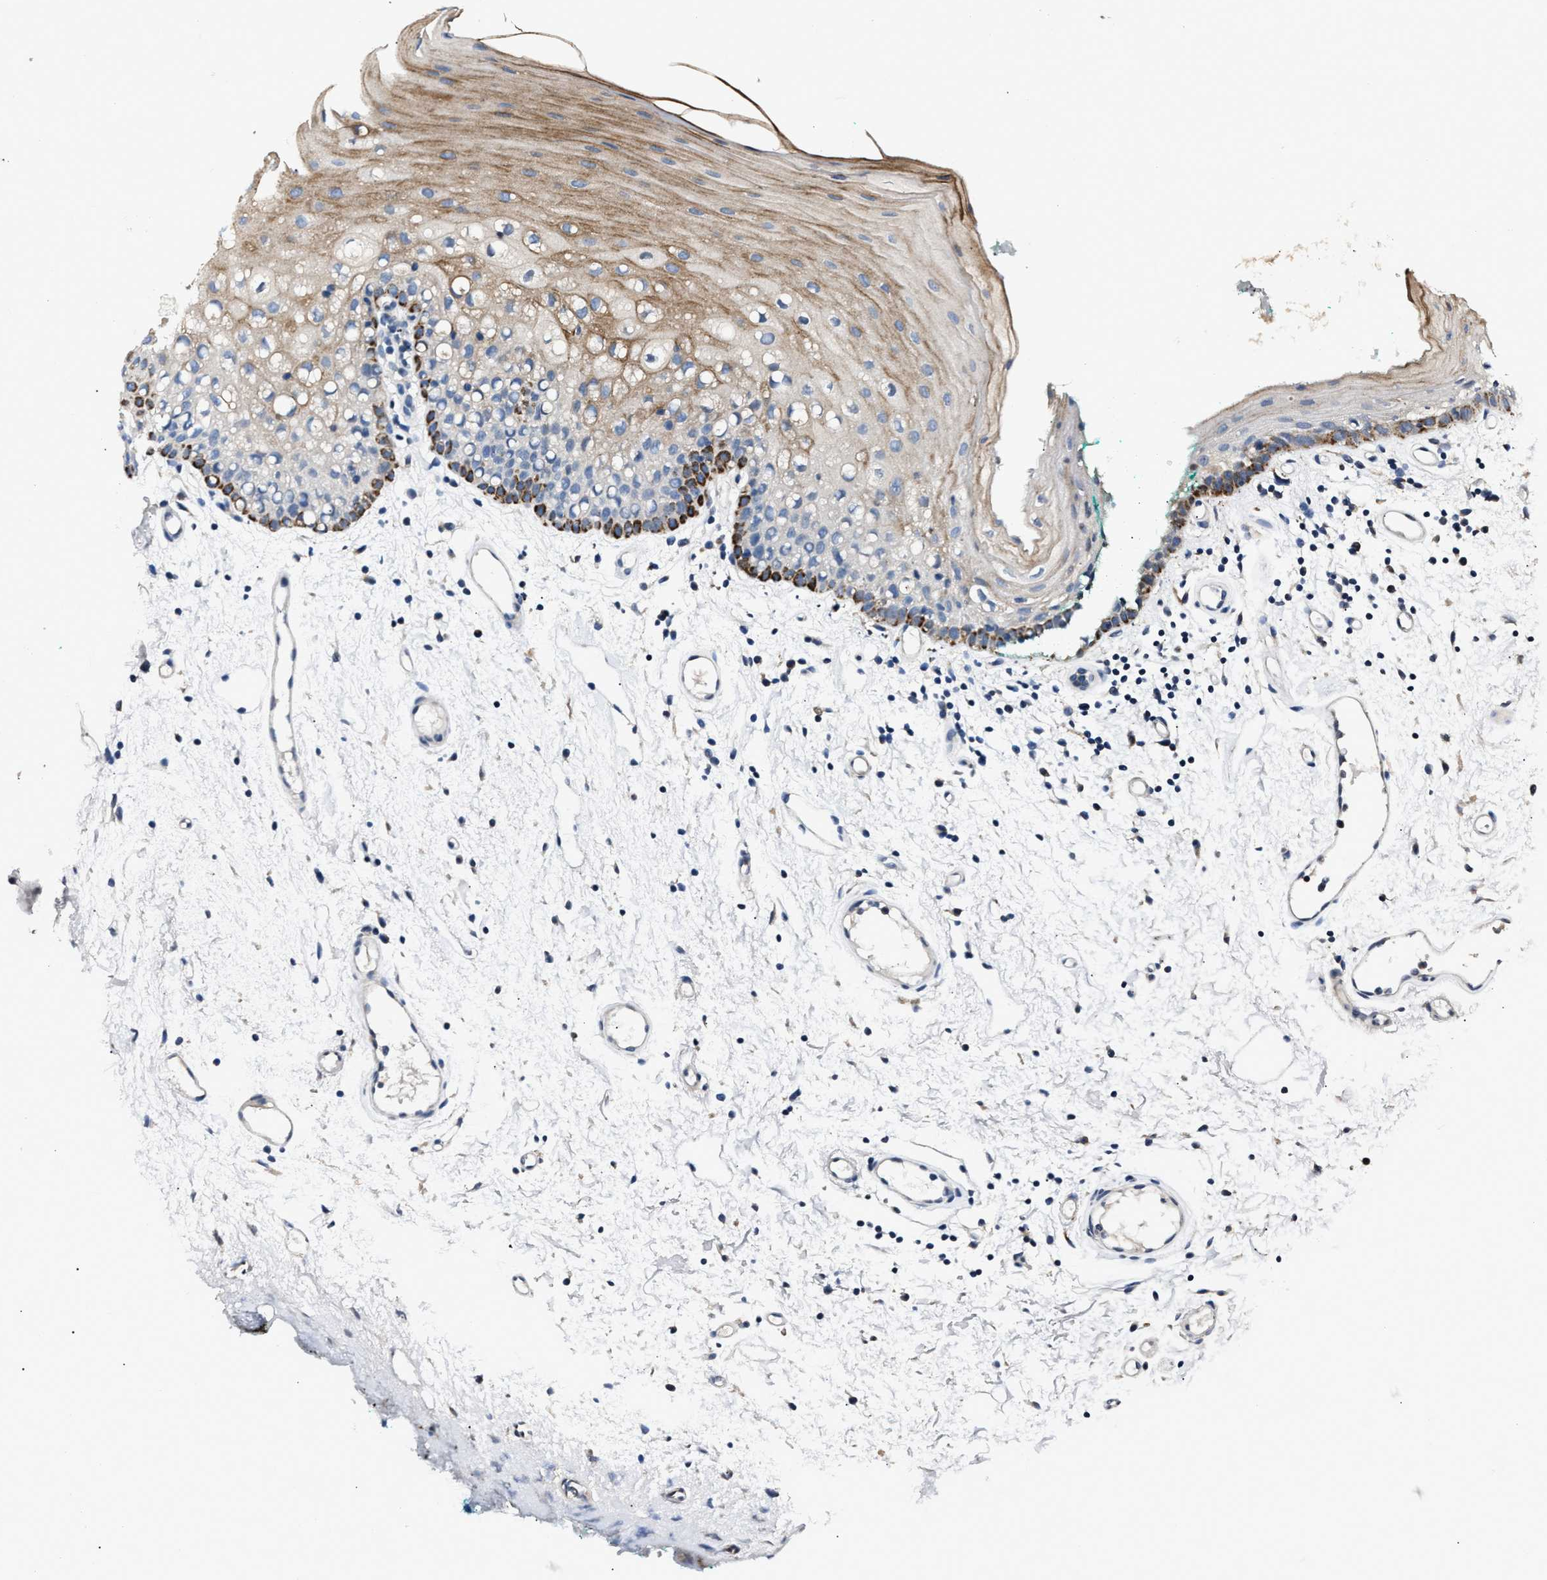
{"staining": {"intensity": "moderate", "quantity": "25%-75%", "location": "cytoplasmic/membranous"}, "tissue": "oral mucosa", "cell_type": "Squamous epithelial cells", "image_type": "normal", "snomed": [{"axis": "morphology", "description": "Normal tissue, NOS"}, {"axis": "morphology", "description": "Squamous cell carcinoma, NOS"}, {"axis": "topography", "description": "Oral tissue"}, {"axis": "topography", "description": "Salivary gland"}, {"axis": "topography", "description": "Head-Neck"}], "caption": "Immunohistochemical staining of normal human oral mucosa reveals moderate cytoplasmic/membranous protein positivity in approximately 25%-75% of squamous epithelial cells. (DAB IHC, brown staining for protein, blue staining for nuclei).", "gene": "DNAJC24", "patient": {"sex": "female", "age": 62}}